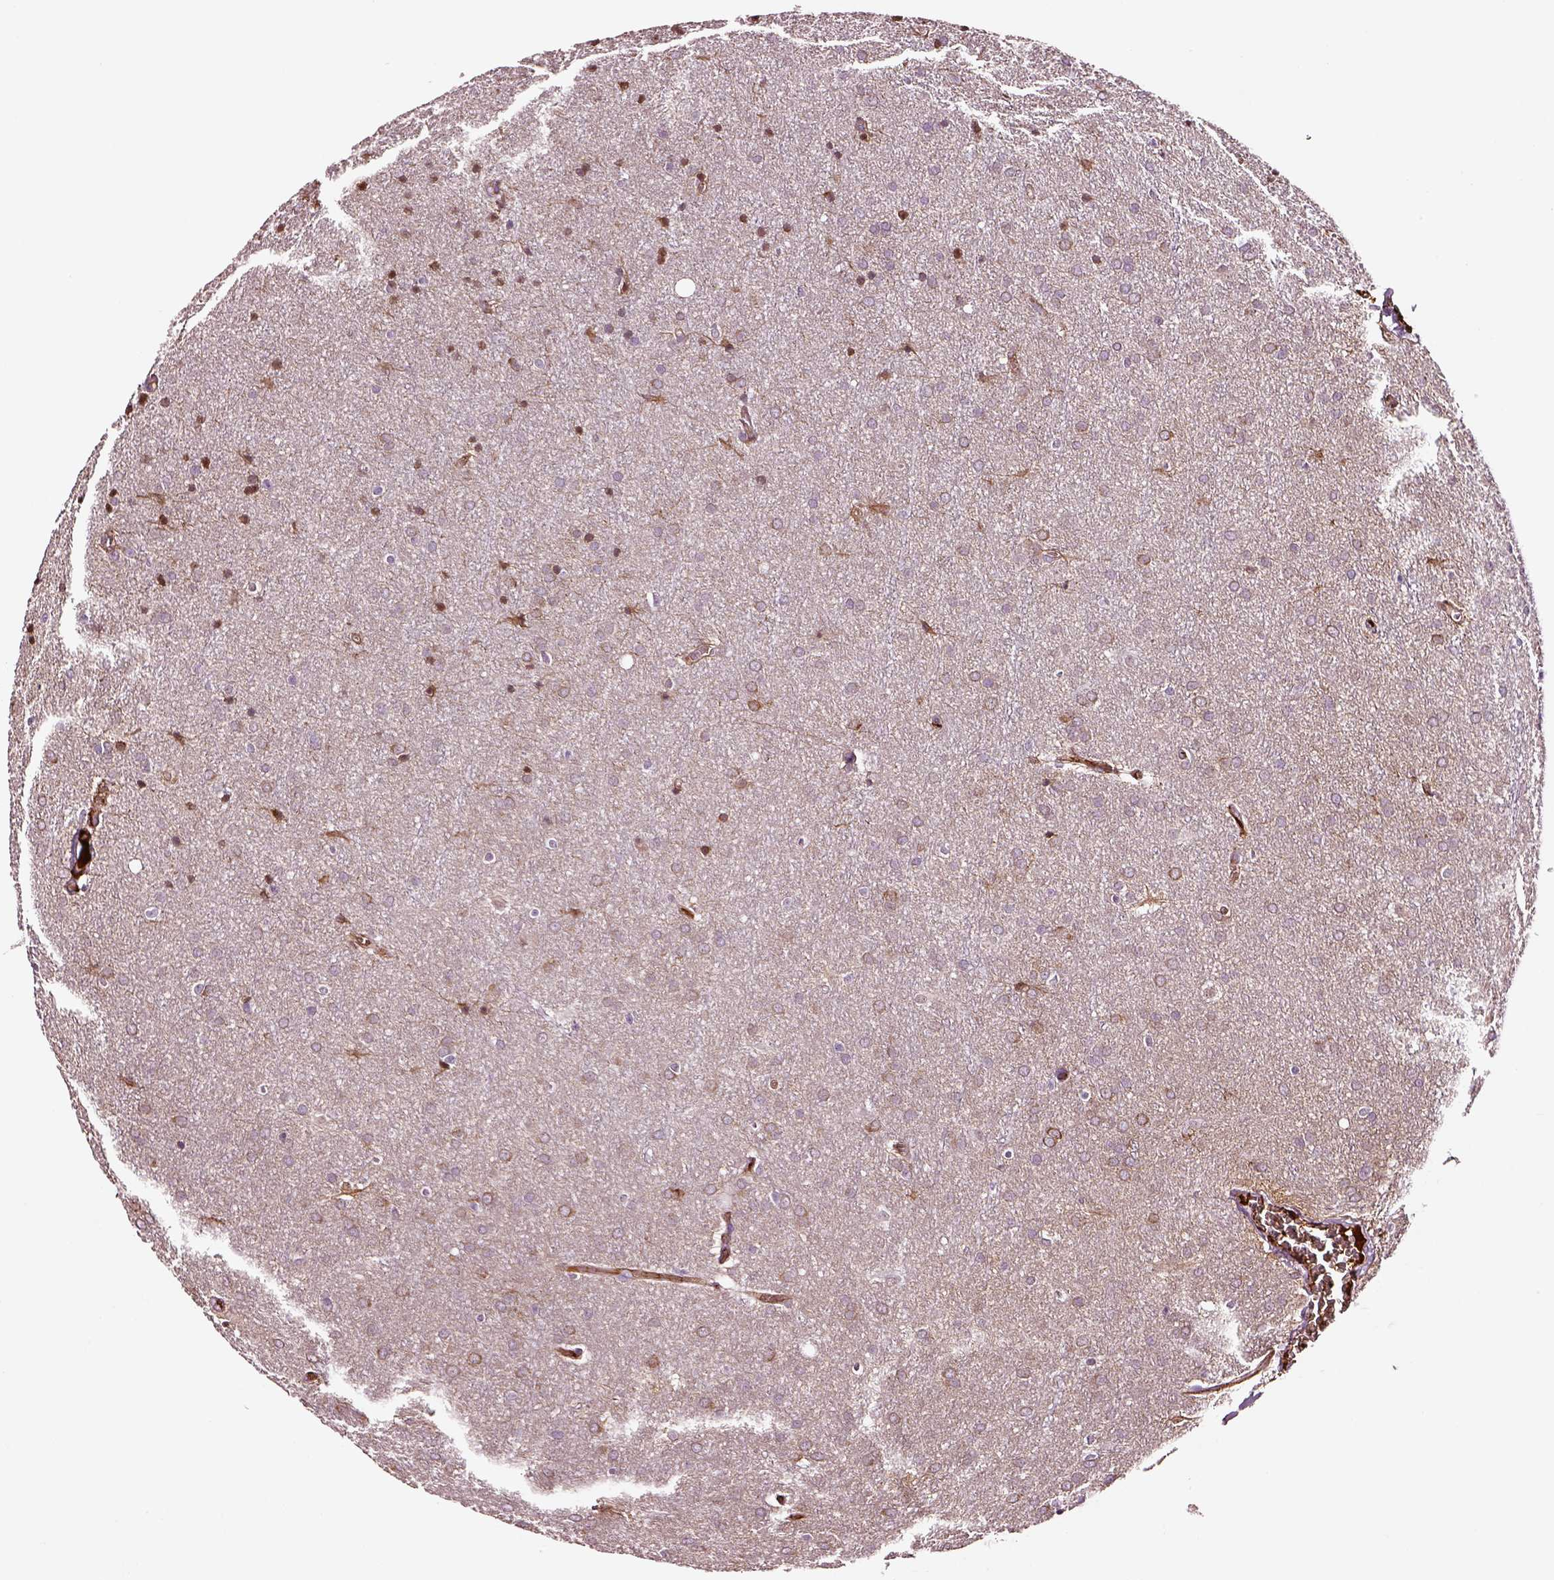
{"staining": {"intensity": "moderate", "quantity": "<25%", "location": "cytoplasmic/membranous"}, "tissue": "glioma", "cell_type": "Tumor cells", "image_type": "cancer", "snomed": [{"axis": "morphology", "description": "Glioma, malignant, Low grade"}, {"axis": "topography", "description": "Brain"}], "caption": "Immunohistochemical staining of human glioma shows low levels of moderate cytoplasmic/membranous expression in about <25% of tumor cells.", "gene": "TF", "patient": {"sex": "female", "age": 32}}